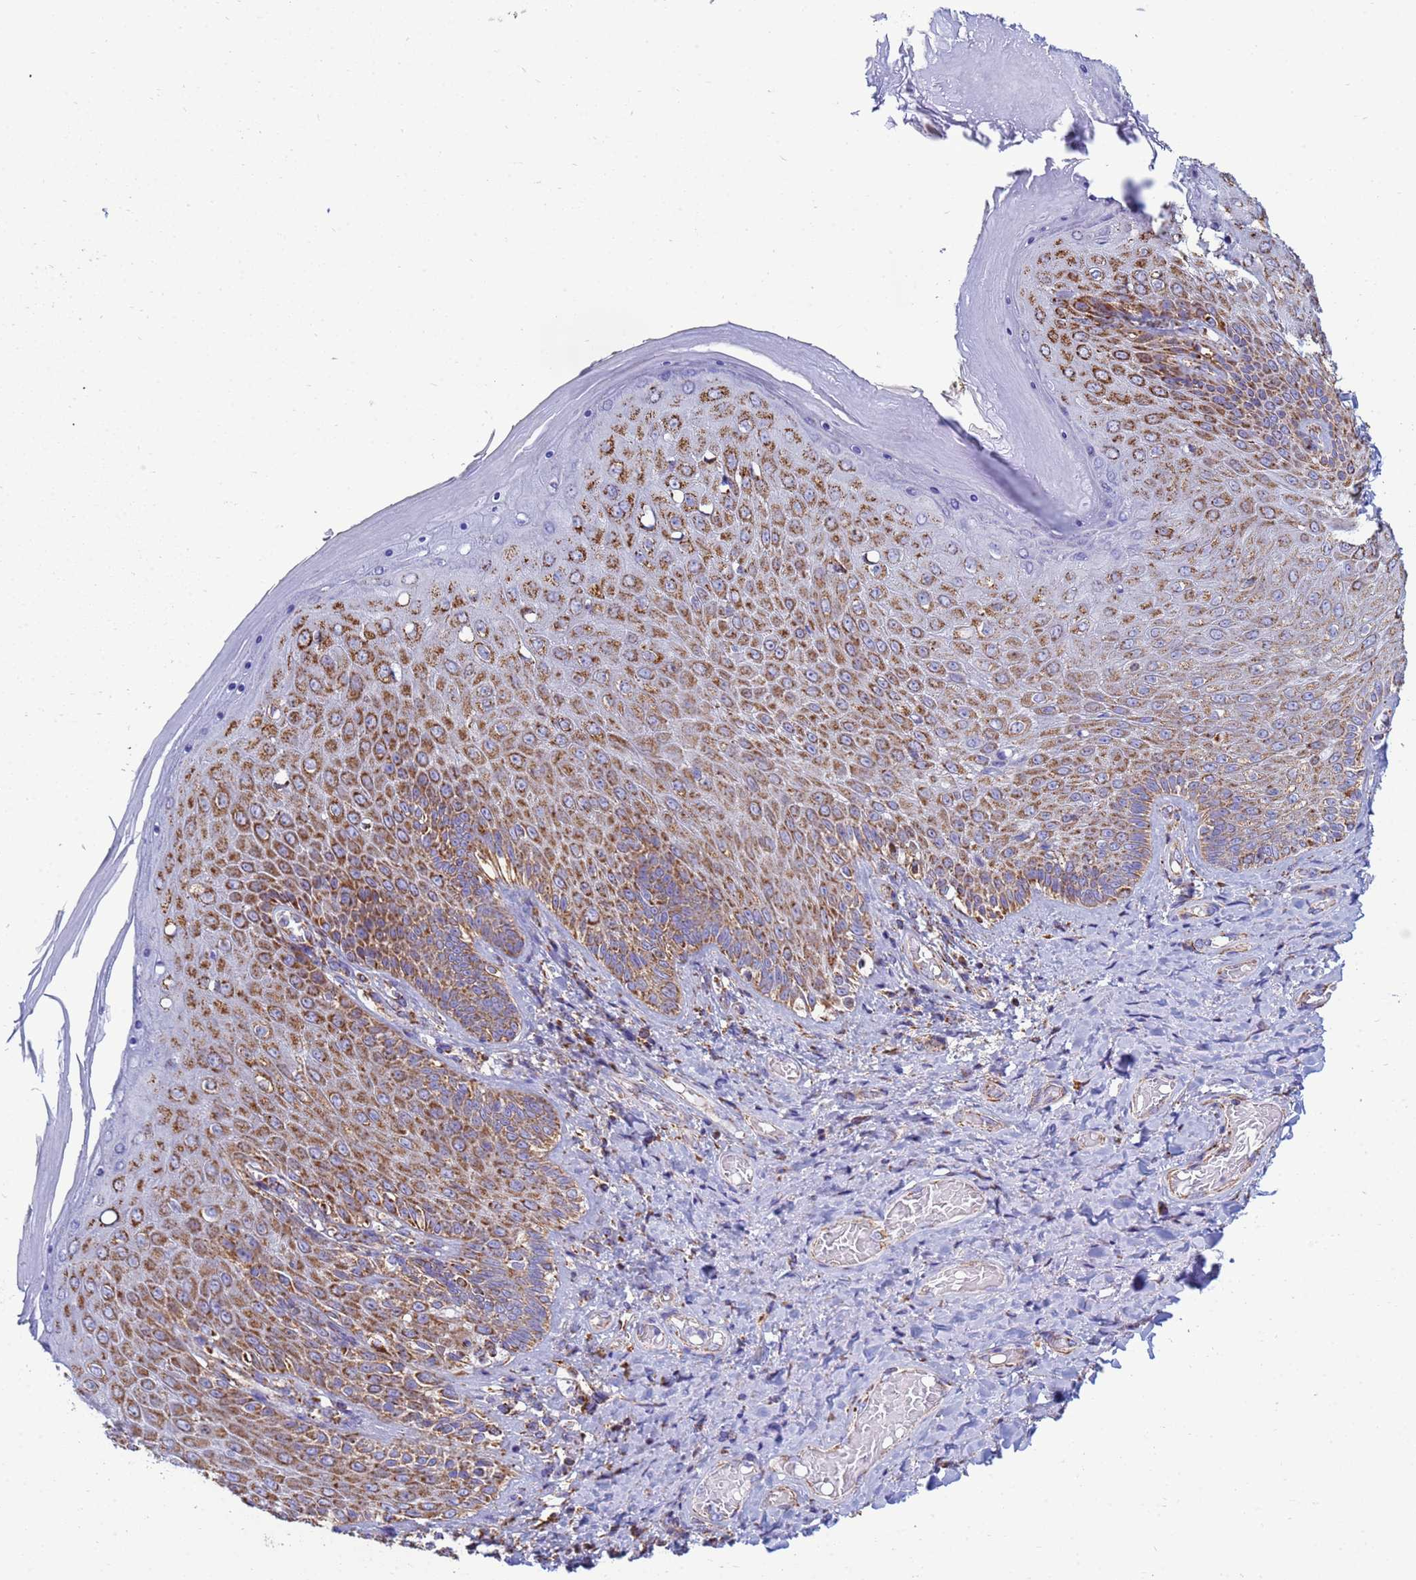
{"staining": {"intensity": "moderate", "quantity": ">75%", "location": "cytoplasmic/membranous"}, "tissue": "skin", "cell_type": "Epidermal cells", "image_type": "normal", "snomed": [{"axis": "morphology", "description": "Normal tissue, NOS"}, {"axis": "topography", "description": "Anal"}], "caption": "Moderate cytoplasmic/membranous expression is appreciated in about >75% of epidermal cells in normal skin.", "gene": "COQ4", "patient": {"sex": "female", "age": 89}}